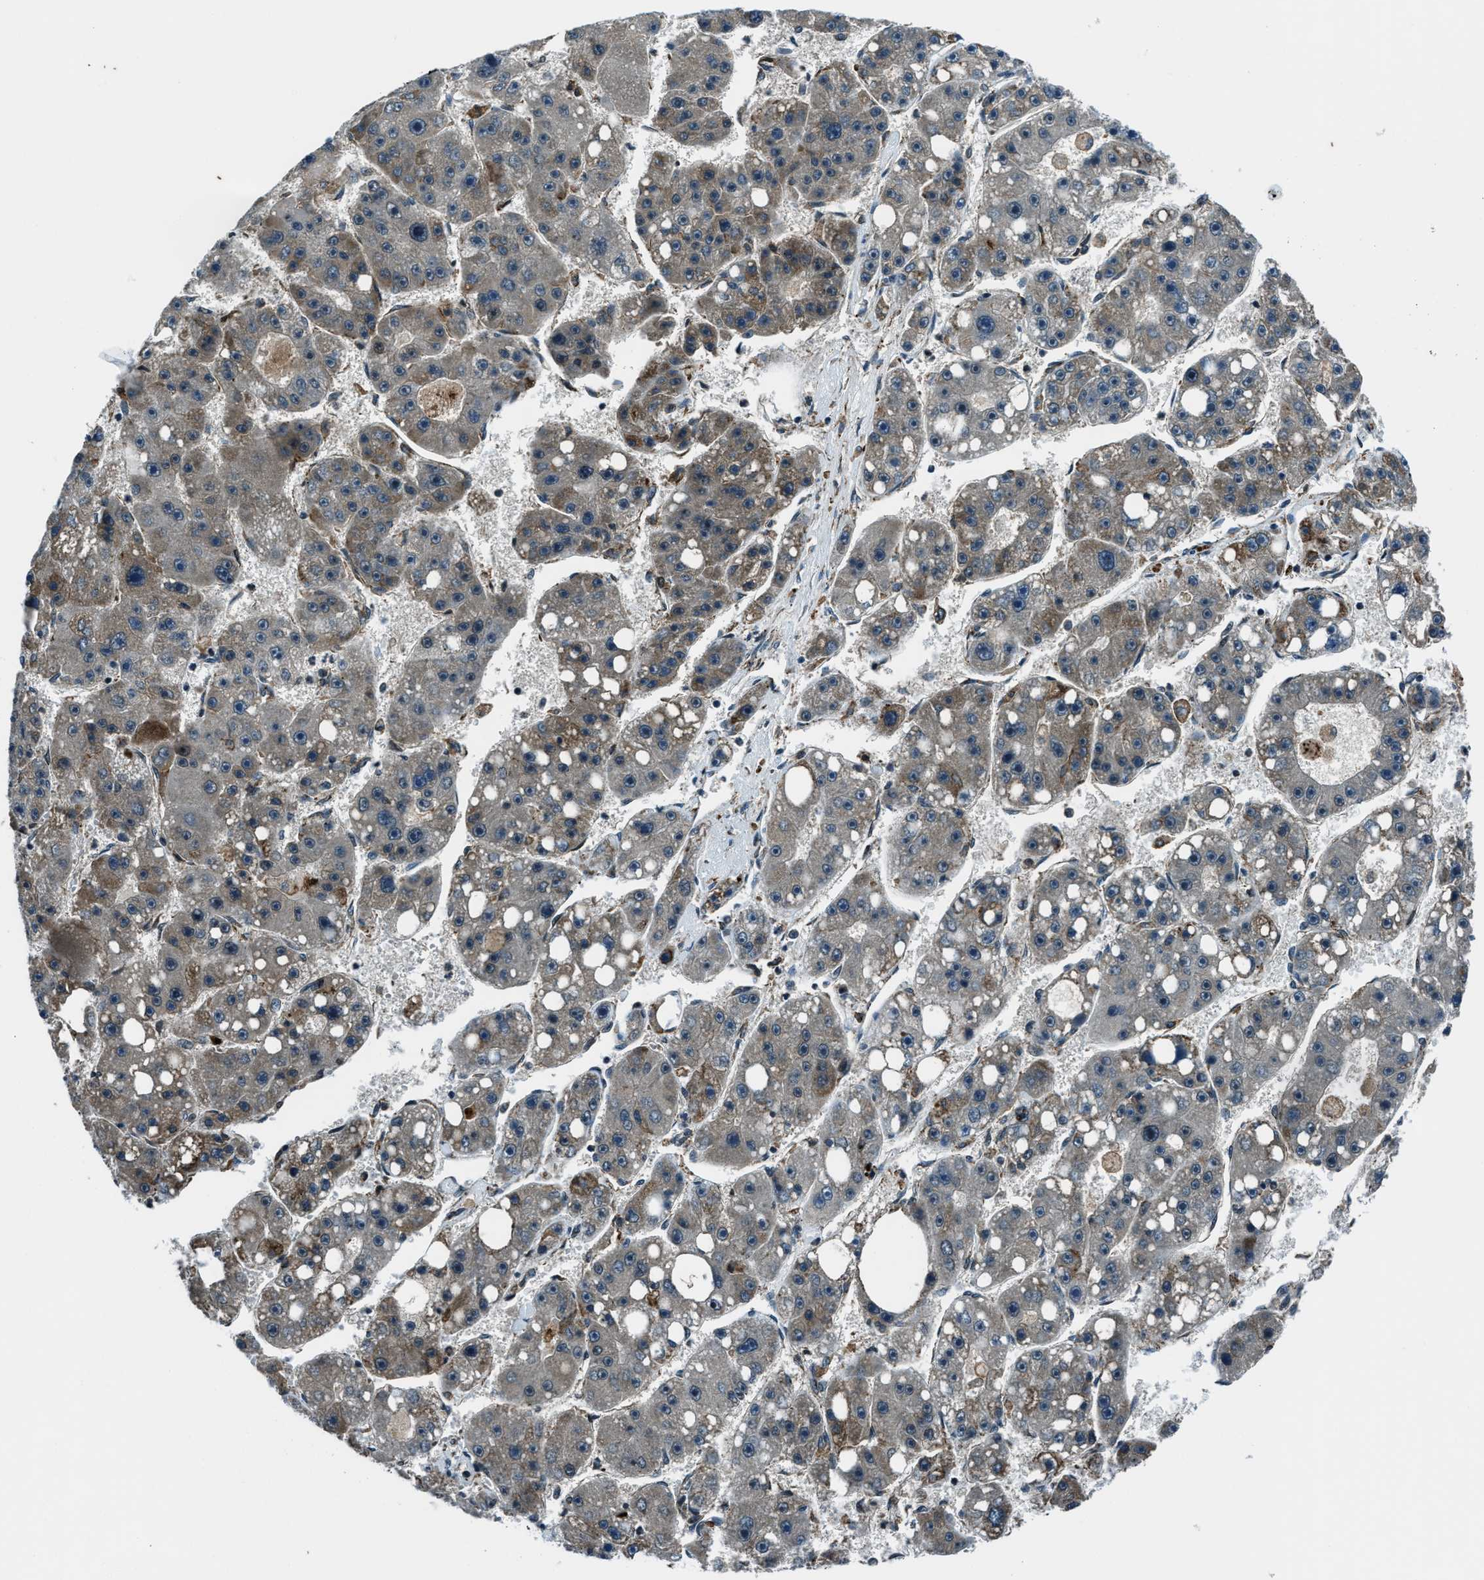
{"staining": {"intensity": "weak", "quantity": "<25%", "location": "cytoplasmic/membranous"}, "tissue": "liver cancer", "cell_type": "Tumor cells", "image_type": "cancer", "snomed": [{"axis": "morphology", "description": "Carcinoma, Hepatocellular, NOS"}, {"axis": "topography", "description": "Liver"}], "caption": "An image of hepatocellular carcinoma (liver) stained for a protein displays no brown staining in tumor cells. The staining is performed using DAB (3,3'-diaminobenzidine) brown chromogen with nuclei counter-stained in using hematoxylin.", "gene": "ACTL9", "patient": {"sex": "female", "age": 61}}